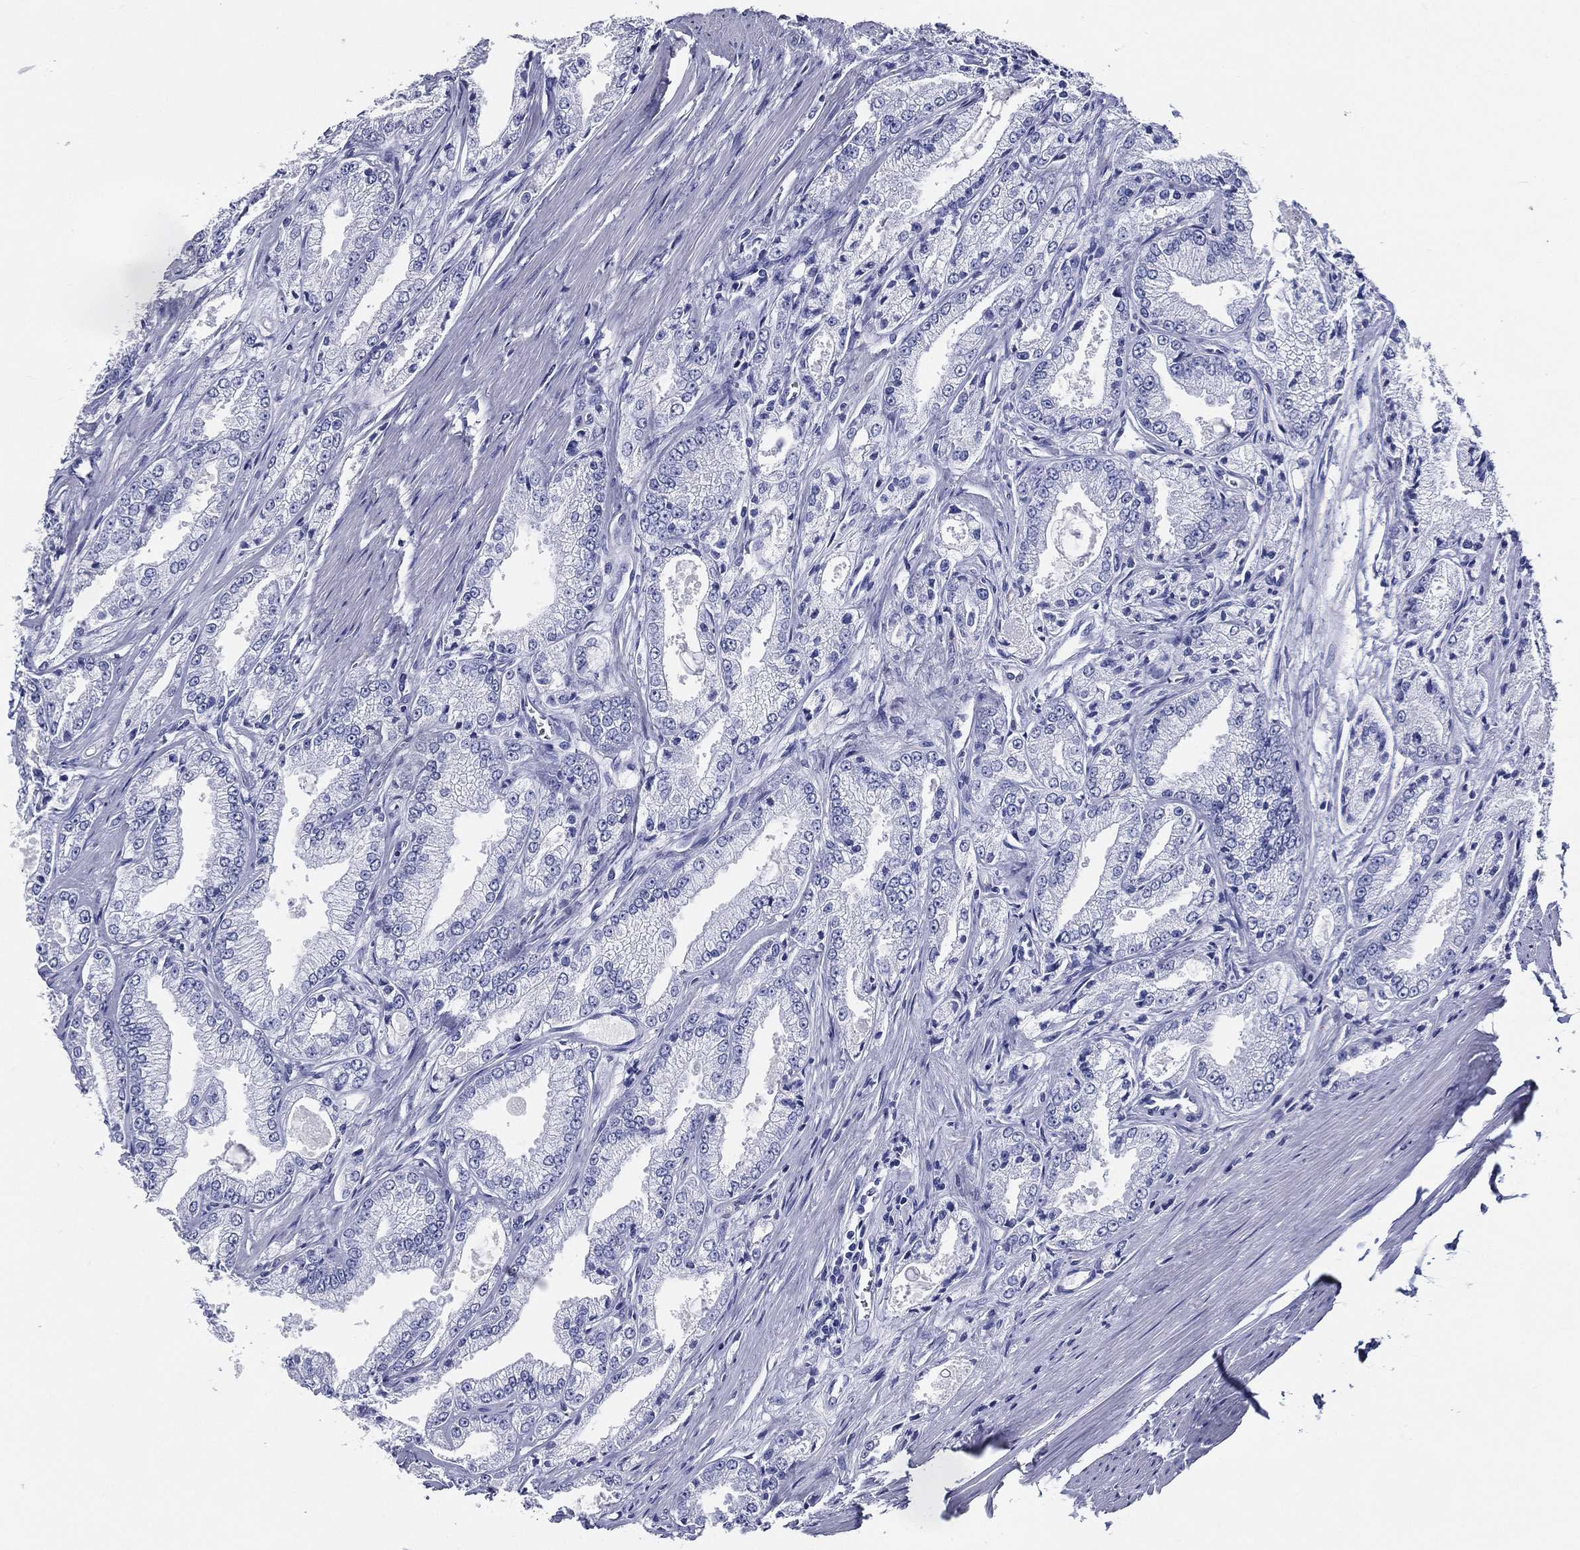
{"staining": {"intensity": "negative", "quantity": "none", "location": "none"}, "tissue": "prostate cancer", "cell_type": "Tumor cells", "image_type": "cancer", "snomed": [{"axis": "morphology", "description": "Adenocarcinoma, NOS"}, {"axis": "morphology", "description": "Adenocarcinoma, High grade"}, {"axis": "topography", "description": "Prostate"}], "caption": "IHC image of human adenocarcinoma (prostate) stained for a protein (brown), which shows no expression in tumor cells. (DAB IHC visualized using brightfield microscopy, high magnification).", "gene": "ACE2", "patient": {"sex": "male", "age": 70}}